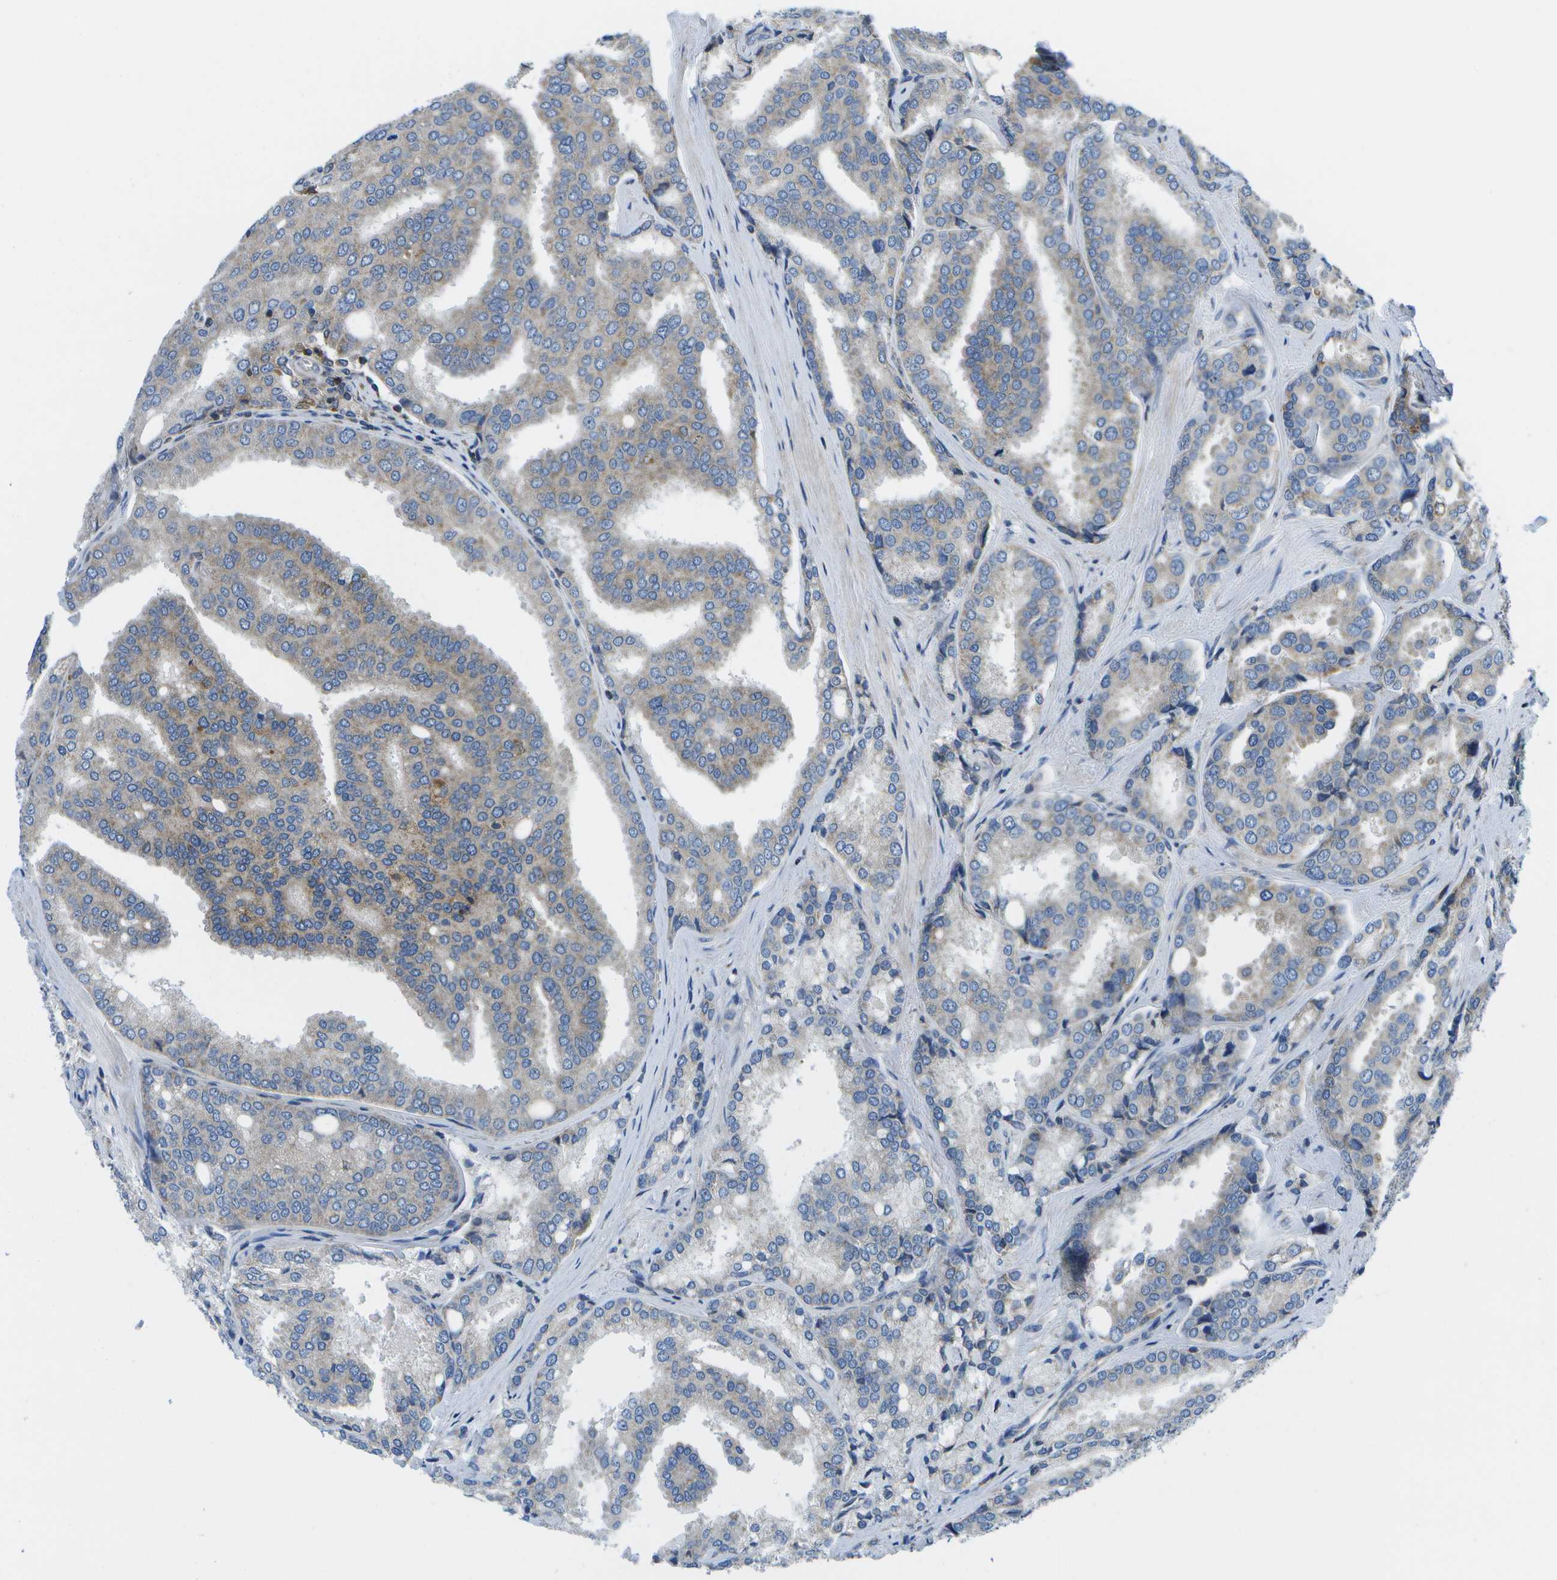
{"staining": {"intensity": "weak", "quantity": "<25%", "location": "cytoplasmic/membranous"}, "tissue": "prostate cancer", "cell_type": "Tumor cells", "image_type": "cancer", "snomed": [{"axis": "morphology", "description": "Adenocarcinoma, High grade"}, {"axis": "topography", "description": "Prostate"}], "caption": "A histopathology image of human high-grade adenocarcinoma (prostate) is negative for staining in tumor cells.", "gene": "GDF5", "patient": {"sex": "male", "age": 50}}